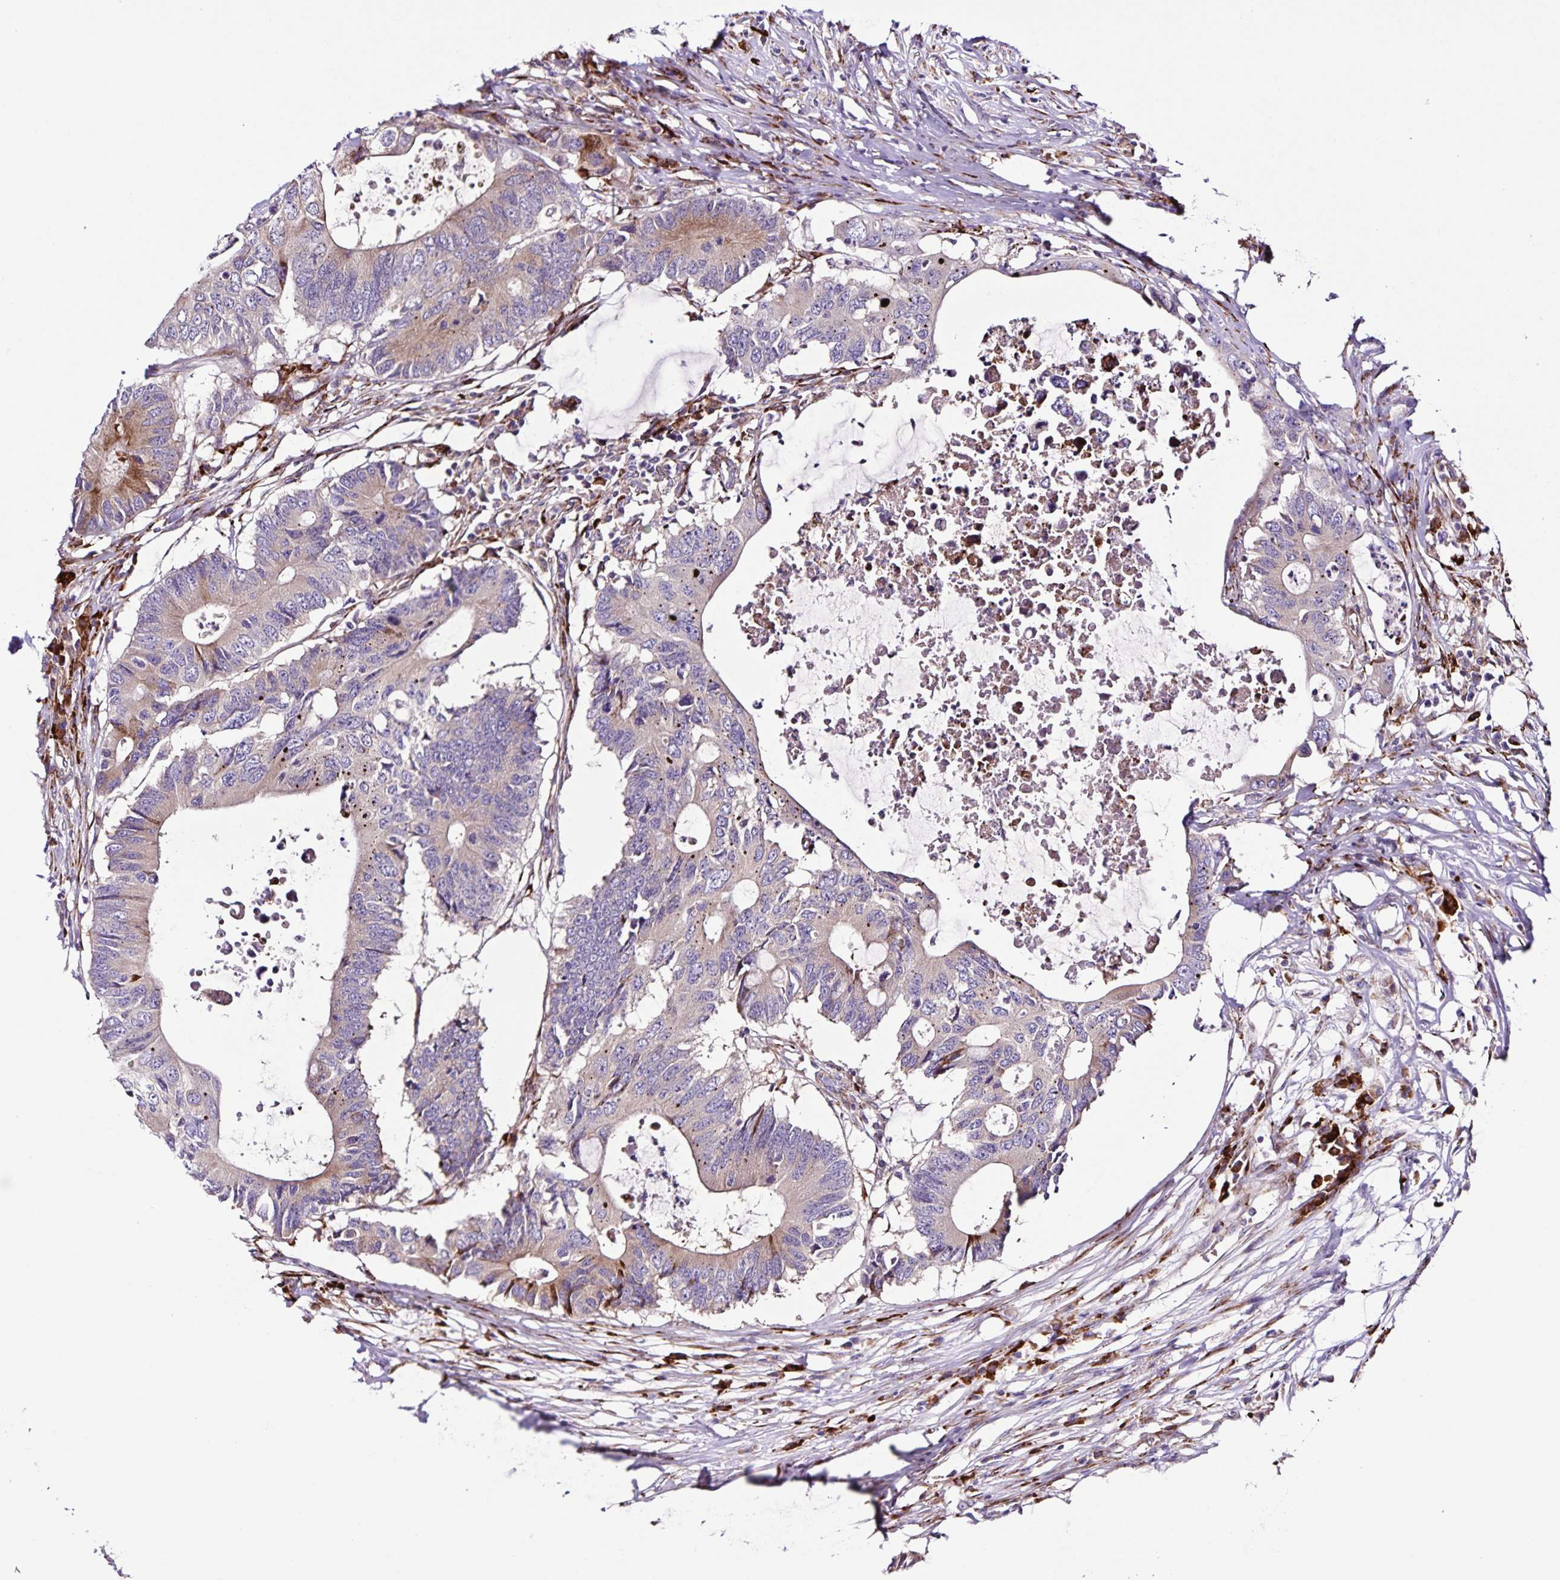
{"staining": {"intensity": "weak", "quantity": "25%-75%", "location": "cytoplasmic/membranous"}, "tissue": "colorectal cancer", "cell_type": "Tumor cells", "image_type": "cancer", "snomed": [{"axis": "morphology", "description": "Adenocarcinoma, NOS"}, {"axis": "topography", "description": "Colon"}], "caption": "An image of adenocarcinoma (colorectal) stained for a protein shows weak cytoplasmic/membranous brown staining in tumor cells.", "gene": "OSBPL5", "patient": {"sex": "male", "age": 71}}